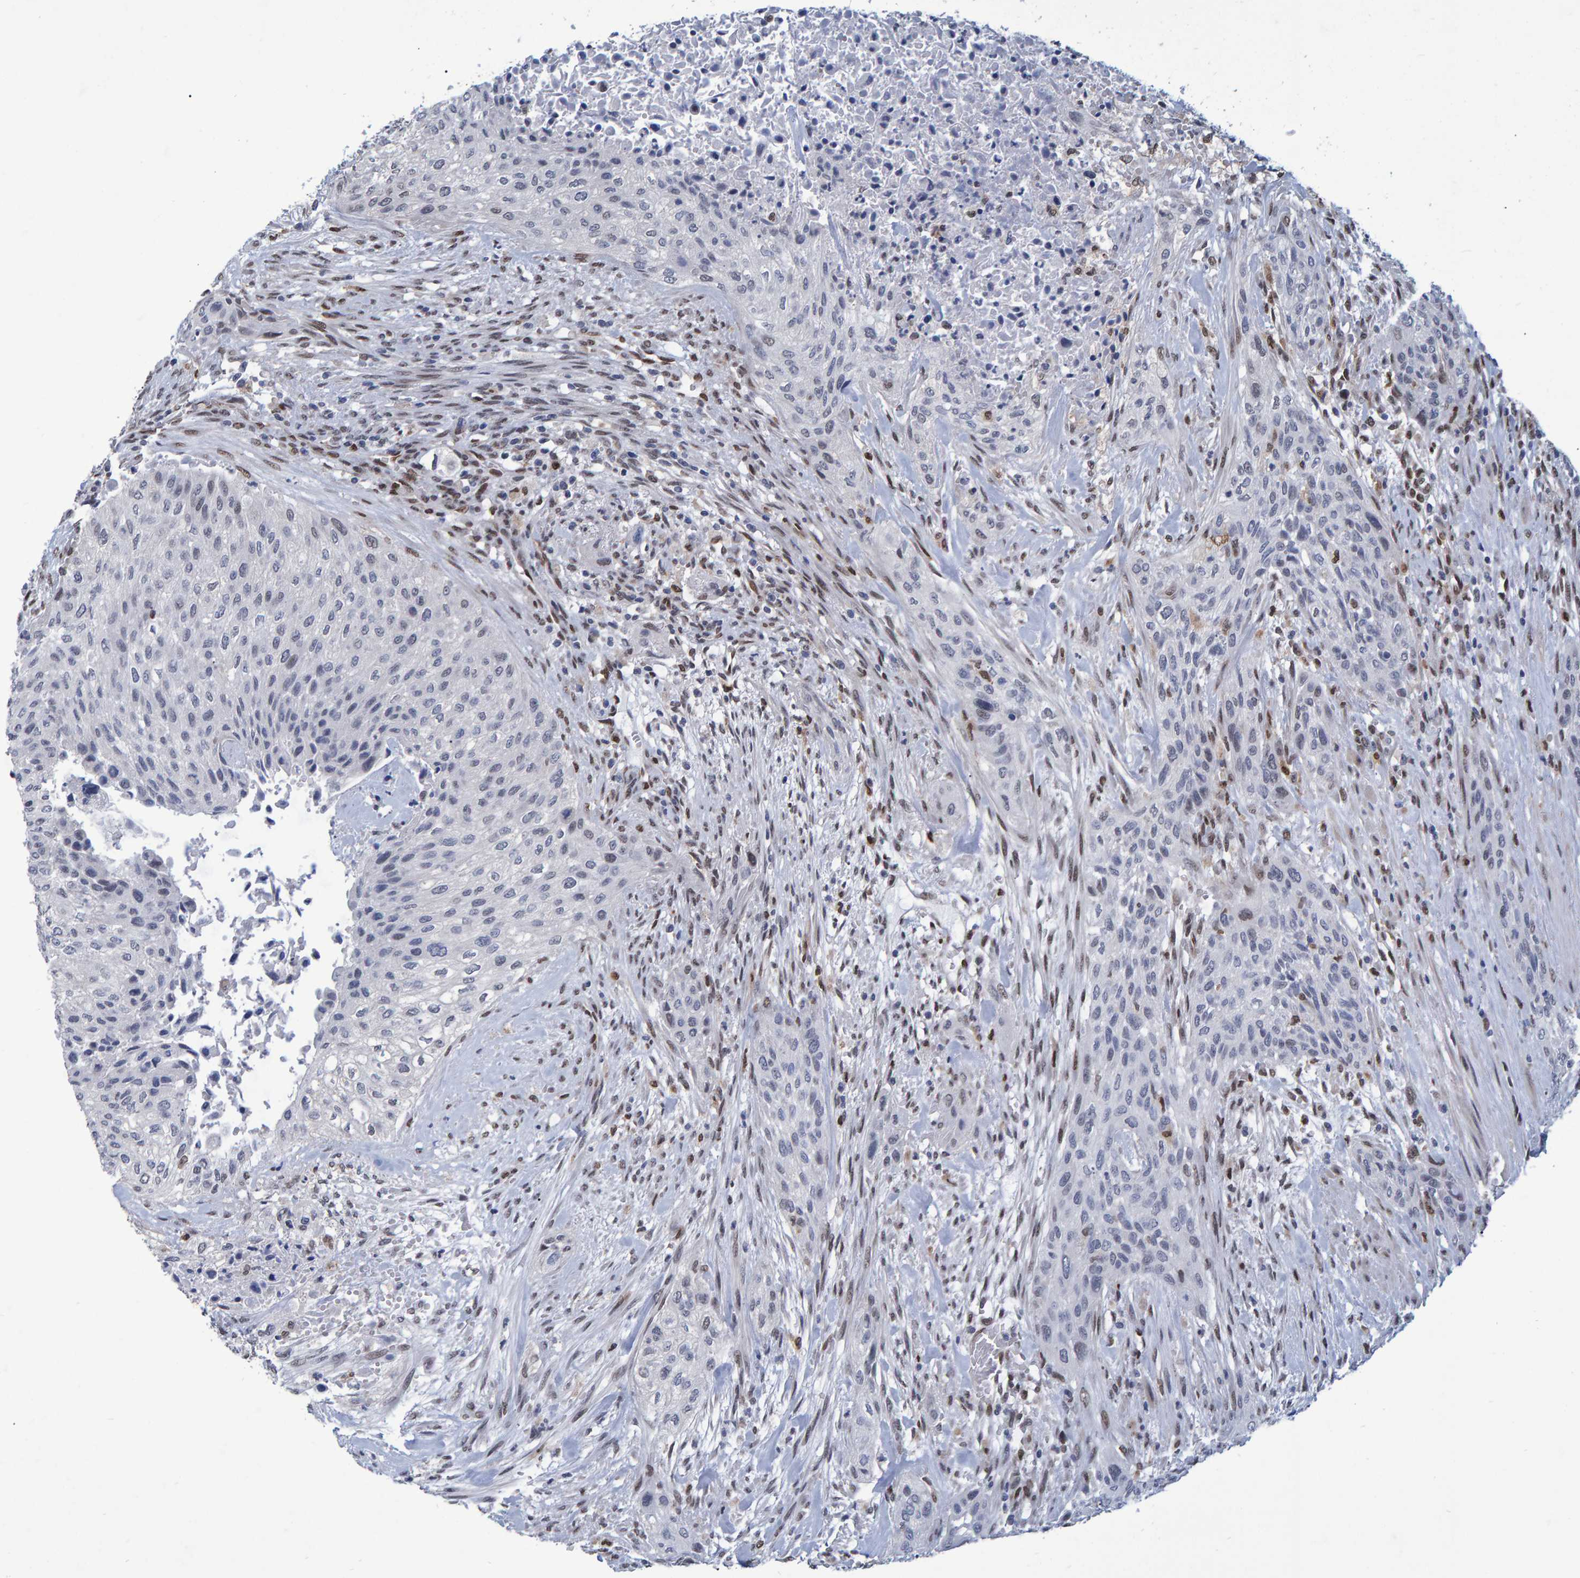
{"staining": {"intensity": "negative", "quantity": "none", "location": "none"}, "tissue": "urothelial cancer", "cell_type": "Tumor cells", "image_type": "cancer", "snomed": [{"axis": "morphology", "description": "Urothelial carcinoma, Low grade"}, {"axis": "morphology", "description": "Urothelial carcinoma, High grade"}, {"axis": "topography", "description": "Urinary bladder"}], "caption": "Tumor cells are negative for protein expression in human urothelial cancer.", "gene": "QKI", "patient": {"sex": "male", "age": 35}}